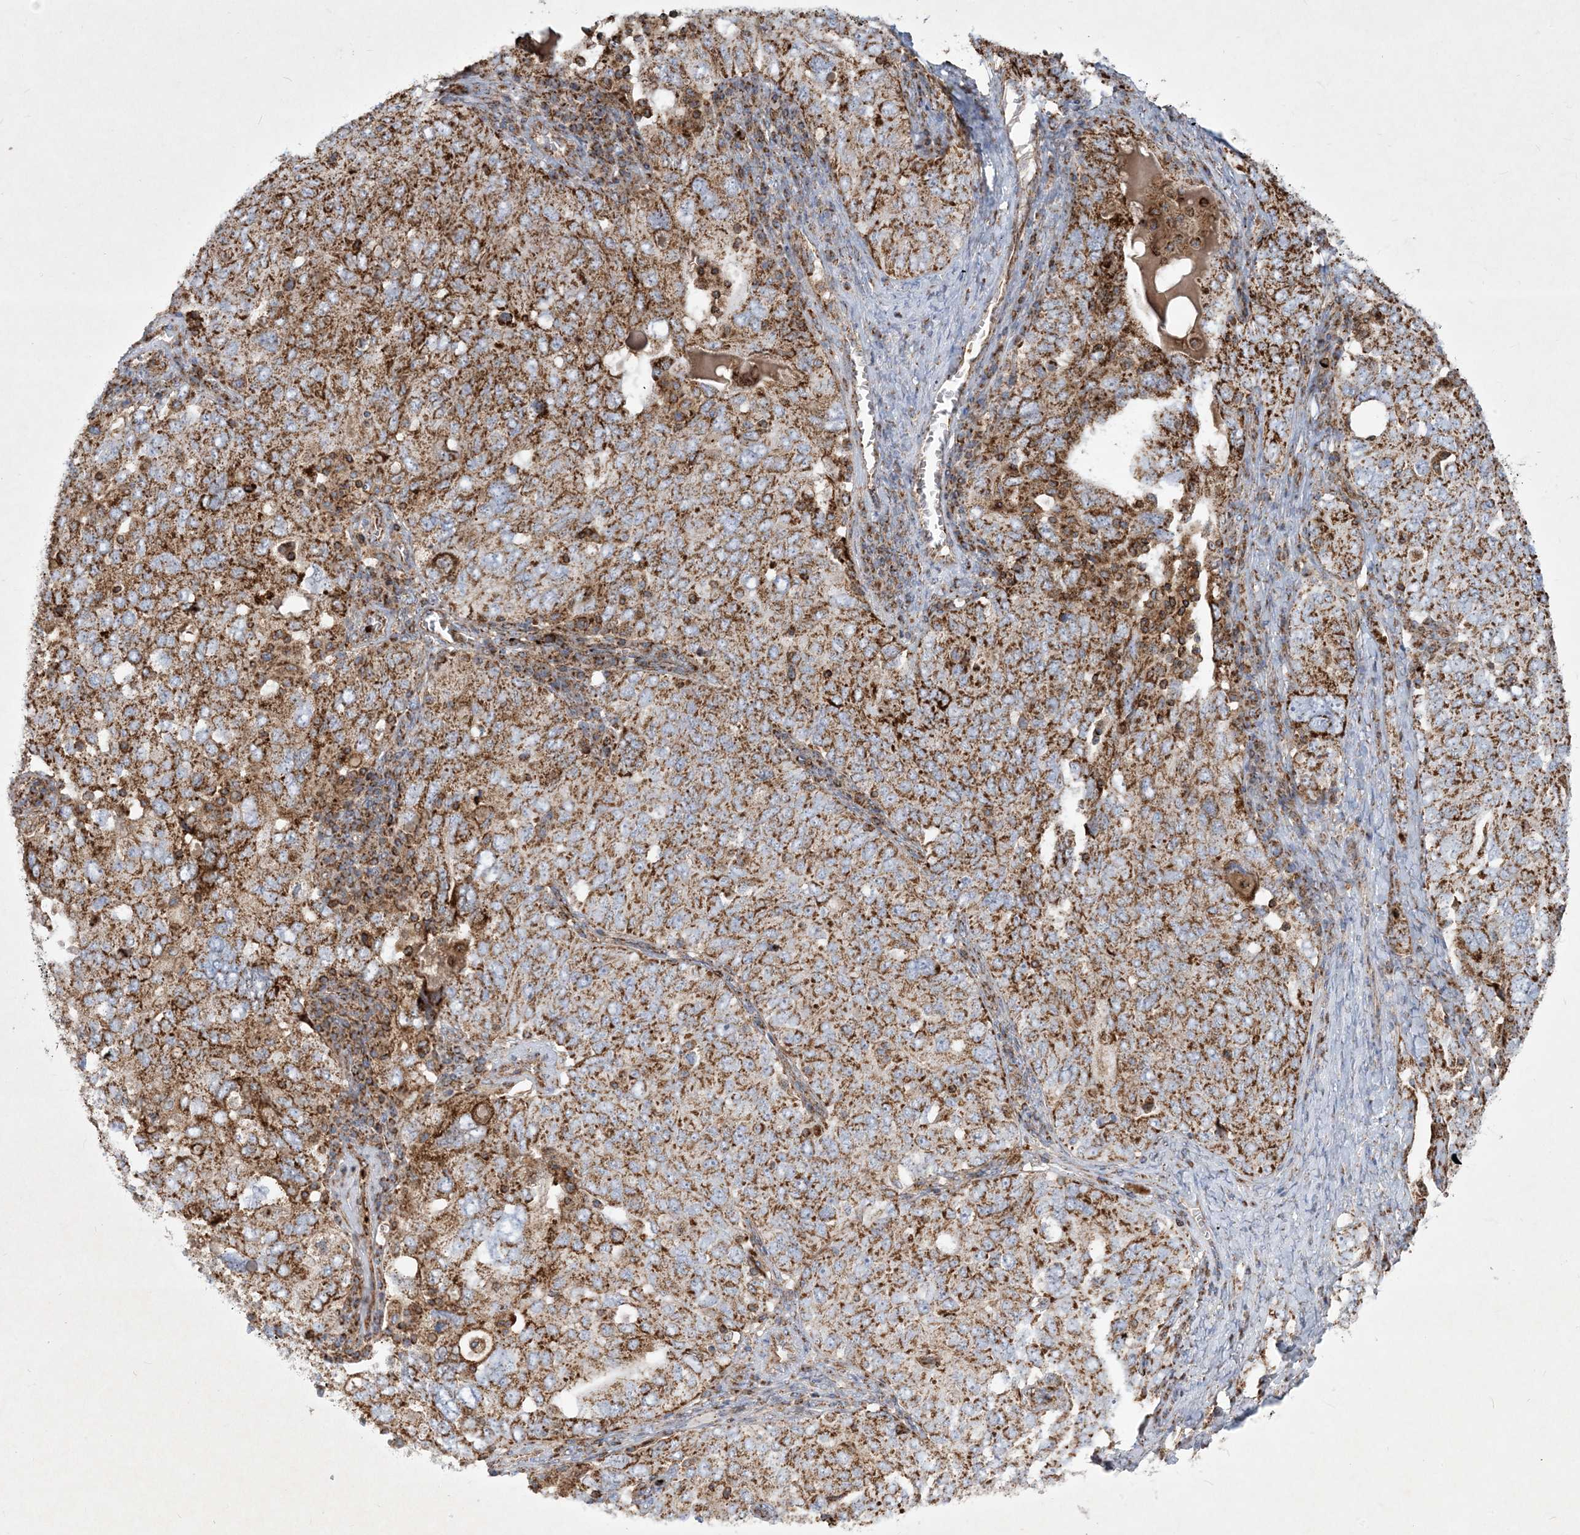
{"staining": {"intensity": "moderate", "quantity": ">75%", "location": "cytoplasmic/membranous"}, "tissue": "ovarian cancer", "cell_type": "Tumor cells", "image_type": "cancer", "snomed": [{"axis": "morphology", "description": "Carcinoma, endometroid"}, {"axis": "topography", "description": "Ovary"}], "caption": "Immunohistochemistry (IHC) micrograph of ovarian cancer (endometroid carcinoma) stained for a protein (brown), which demonstrates medium levels of moderate cytoplasmic/membranous expression in approximately >75% of tumor cells.", "gene": "BEND4", "patient": {"sex": "female", "age": 62}}